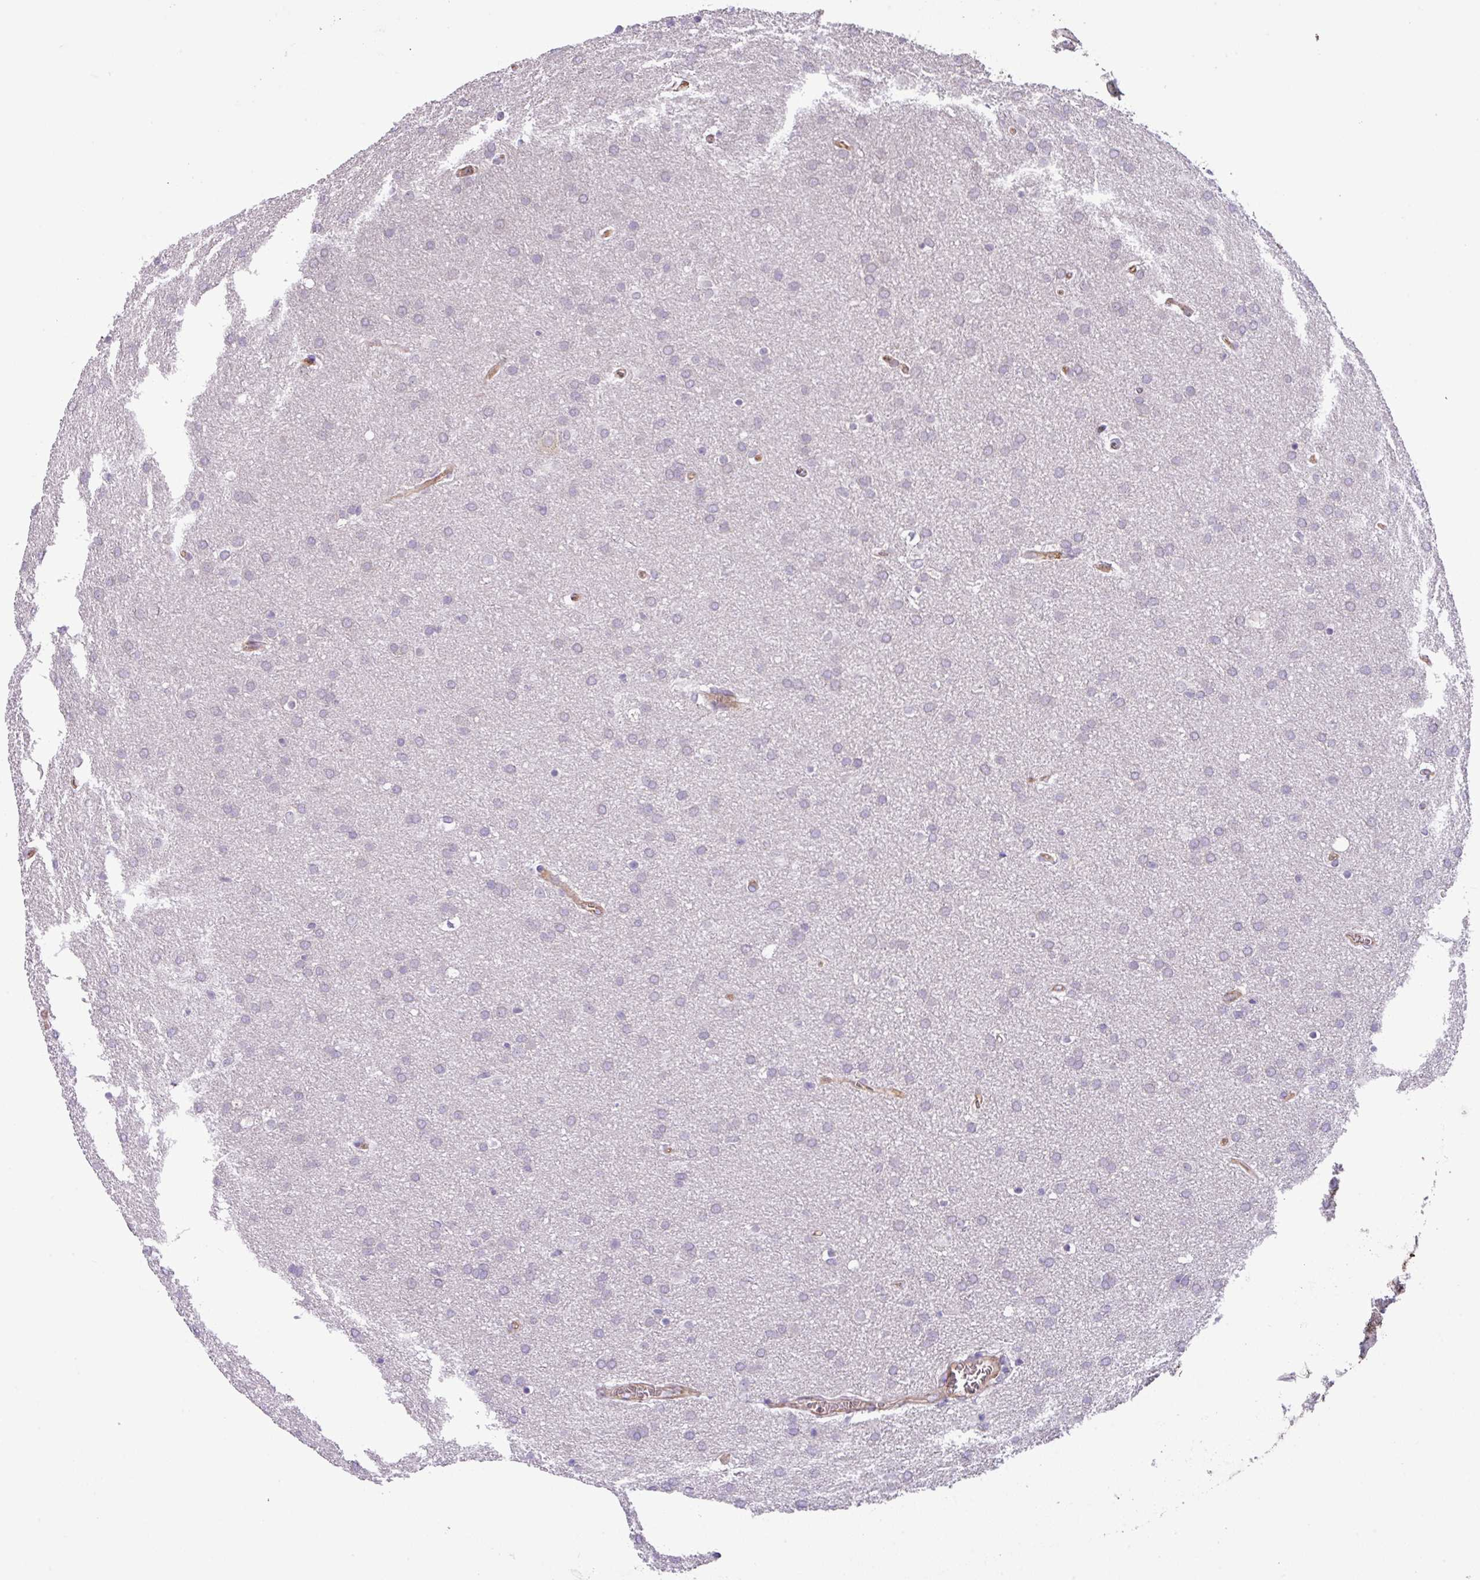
{"staining": {"intensity": "negative", "quantity": "none", "location": "none"}, "tissue": "glioma", "cell_type": "Tumor cells", "image_type": "cancer", "snomed": [{"axis": "morphology", "description": "Glioma, malignant, Low grade"}, {"axis": "topography", "description": "Brain"}], "caption": "The photomicrograph reveals no significant staining in tumor cells of low-grade glioma (malignant). (Brightfield microscopy of DAB (3,3'-diaminobenzidine) immunohistochemistry at high magnification).", "gene": "SLC23A2", "patient": {"sex": "female", "age": 32}}